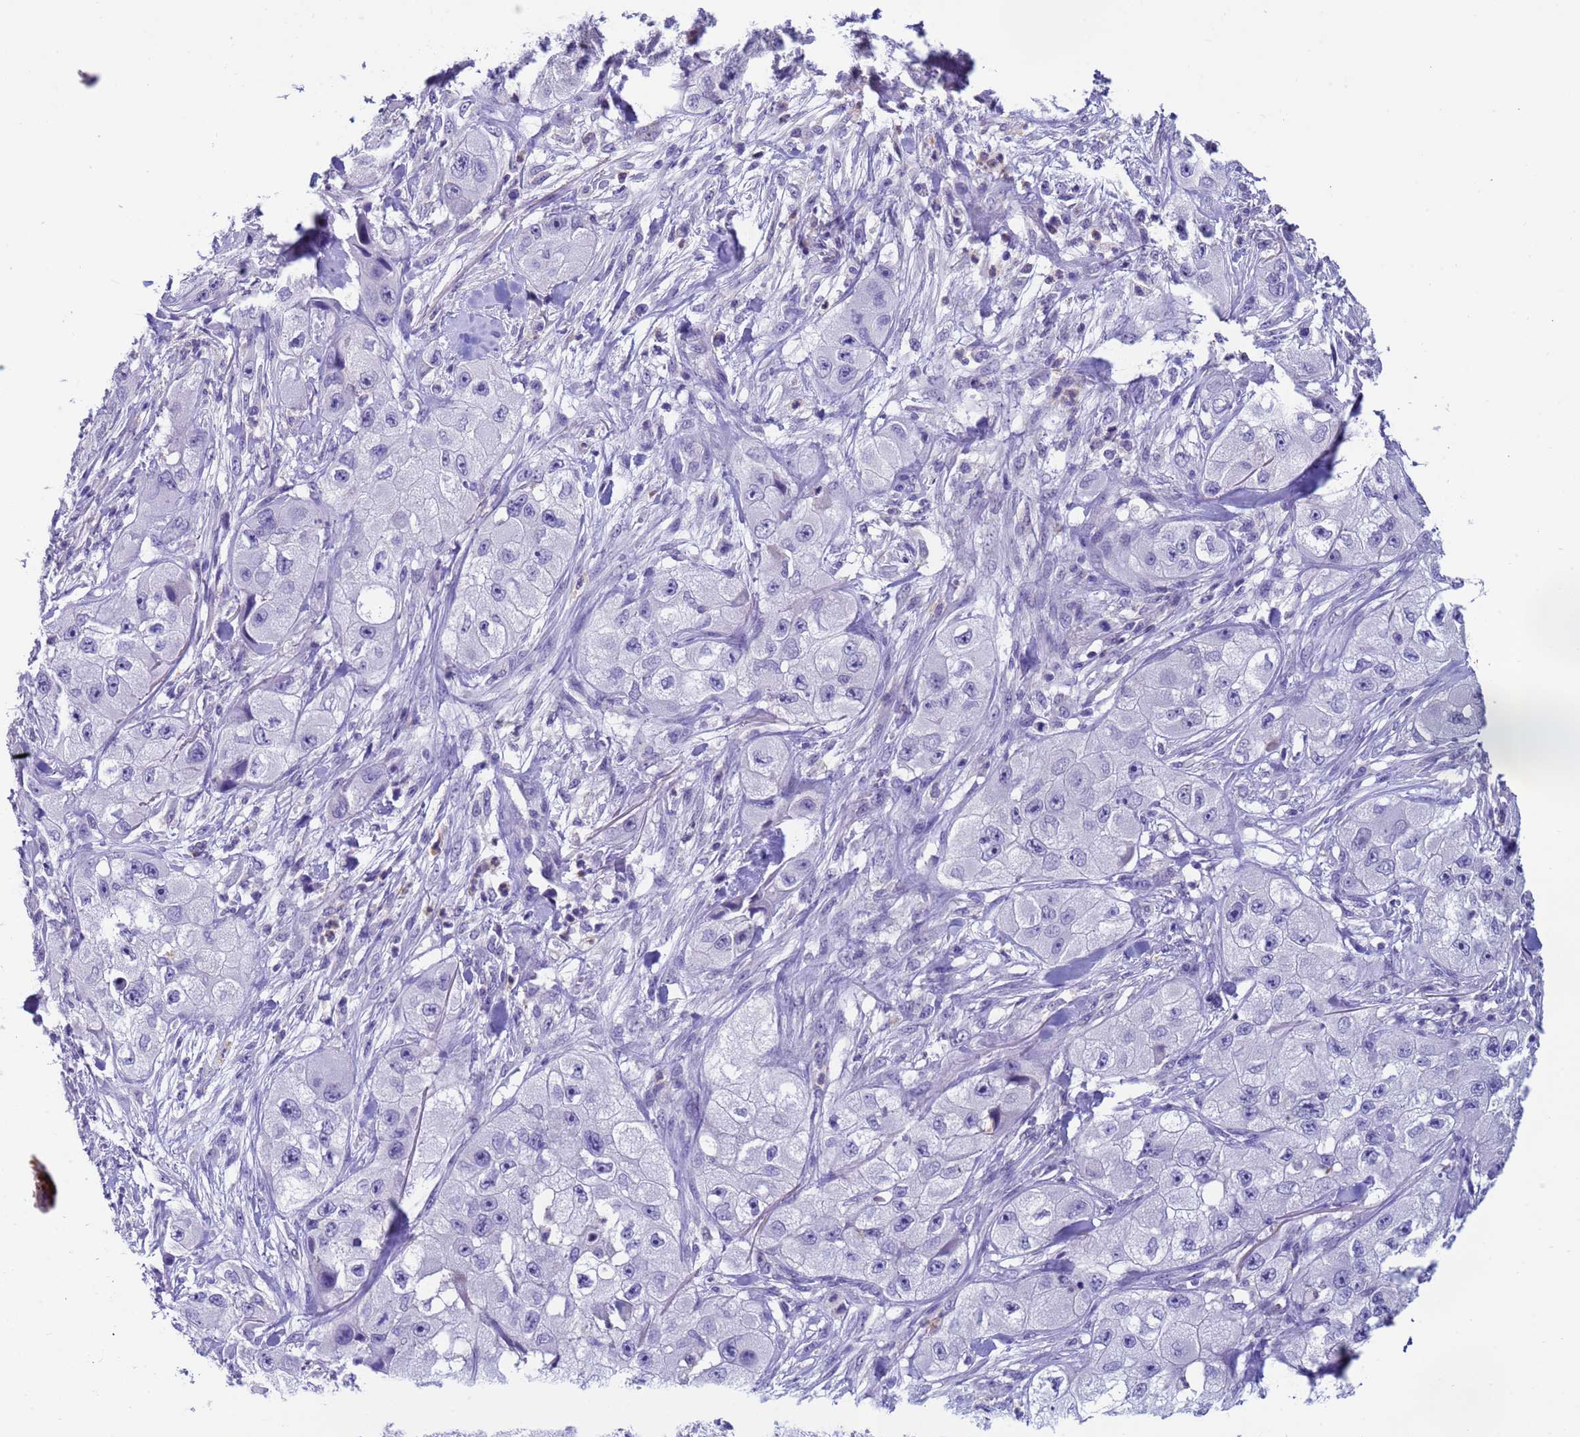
{"staining": {"intensity": "negative", "quantity": "none", "location": "none"}, "tissue": "skin cancer", "cell_type": "Tumor cells", "image_type": "cancer", "snomed": [{"axis": "morphology", "description": "Squamous cell carcinoma, NOS"}, {"axis": "topography", "description": "Skin"}, {"axis": "topography", "description": "Subcutis"}], "caption": "This is an immunohistochemistry (IHC) image of skin cancer (squamous cell carcinoma). There is no expression in tumor cells.", "gene": "ZNF248", "patient": {"sex": "male", "age": 73}}